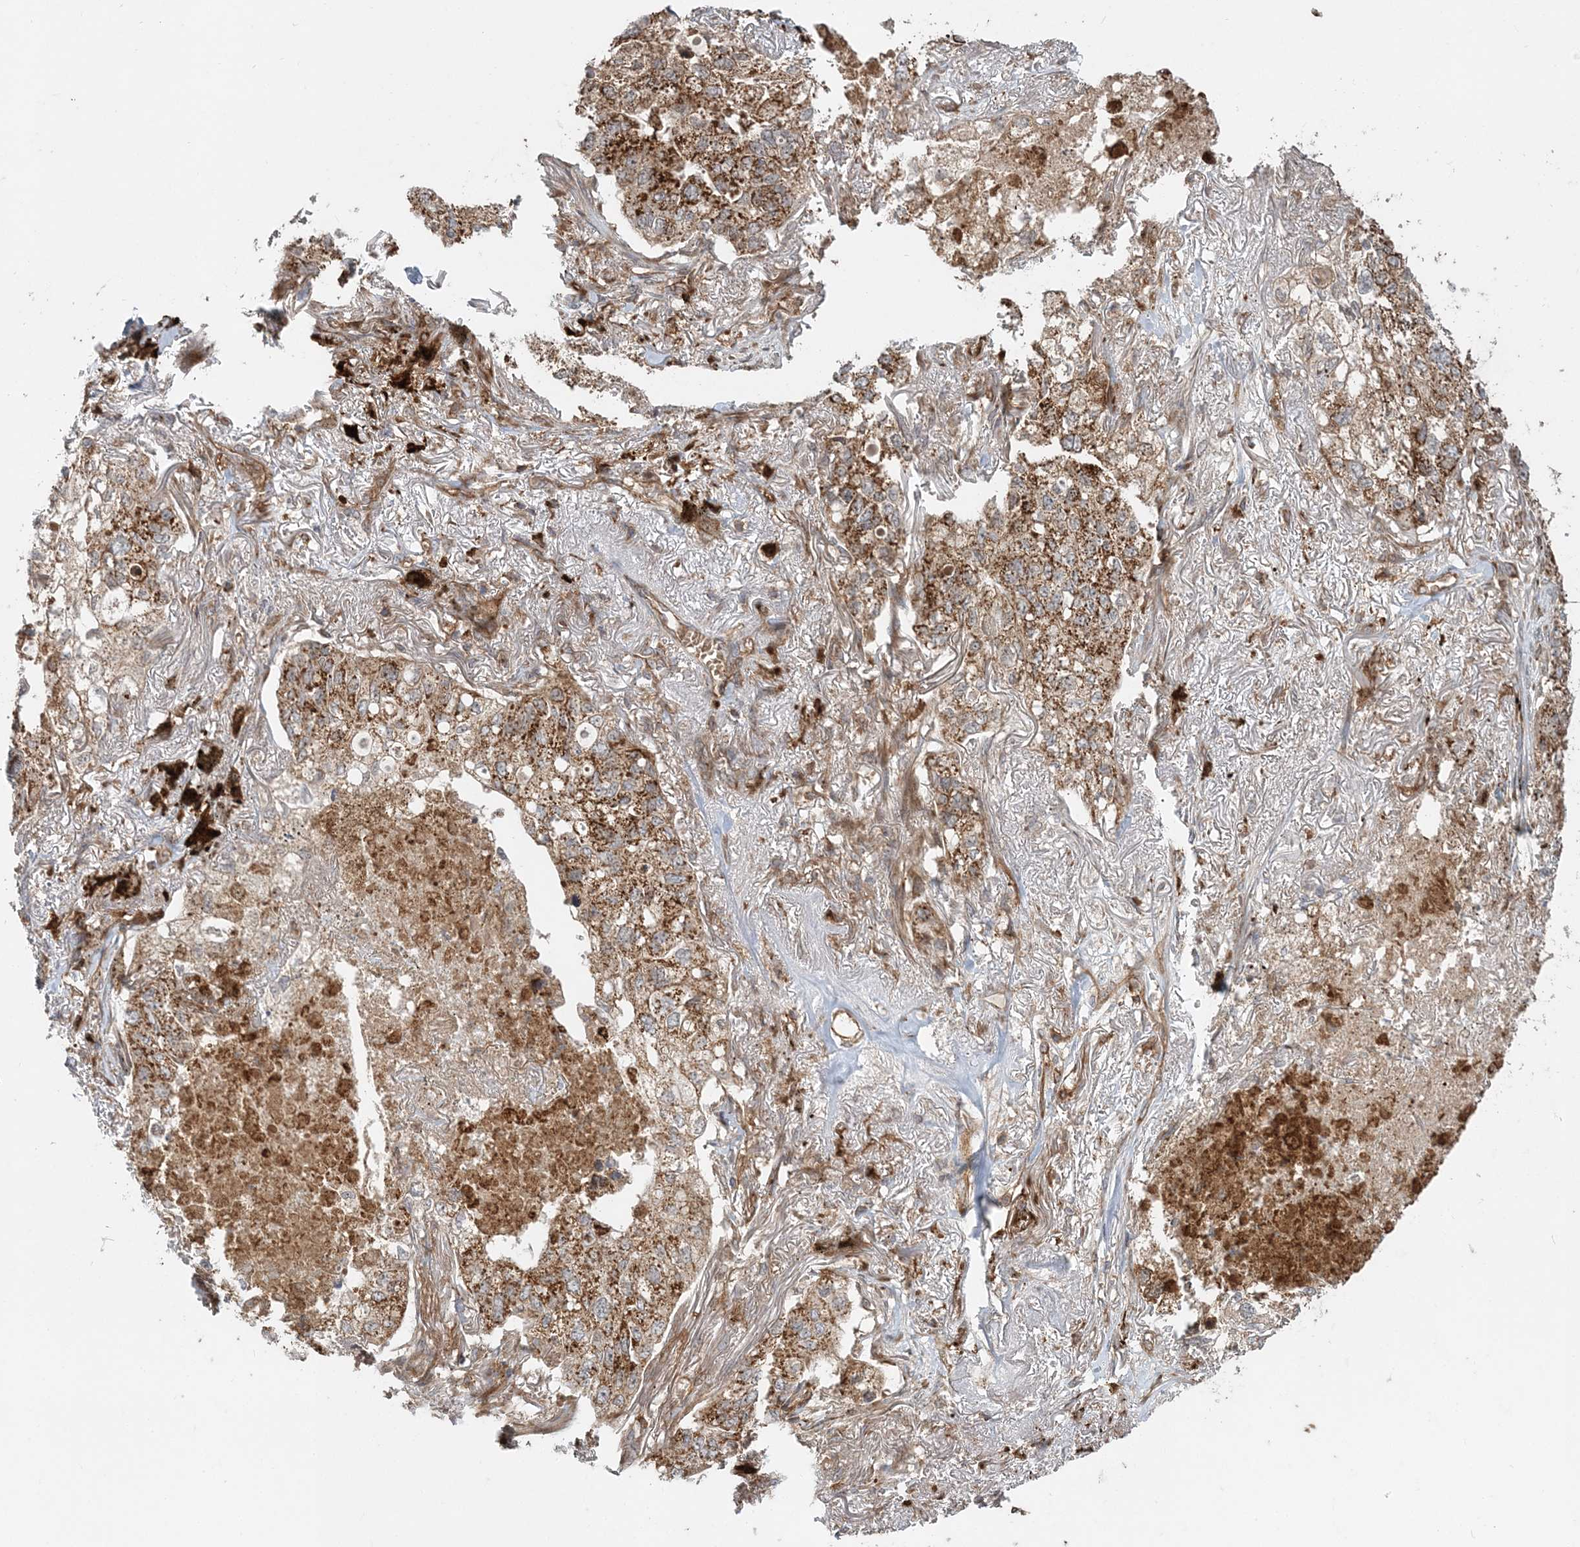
{"staining": {"intensity": "moderate", "quantity": ">75%", "location": "cytoplasmic/membranous"}, "tissue": "lung cancer", "cell_type": "Tumor cells", "image_type": "cancer", "snomed": [{"axis": "morphology", "description": "Adenocarcinoma, NOS"}, {"axis": "topography", "description": "Lung"}], "caption": "Human lung adenocarcinoma stained with a brown dye shows moderate cytoplasmic/membranous positive positivity in approximately >75% of tumor cells.", "gene": "LRPPRC", "patient": {"sex": "male", "age": 65}}